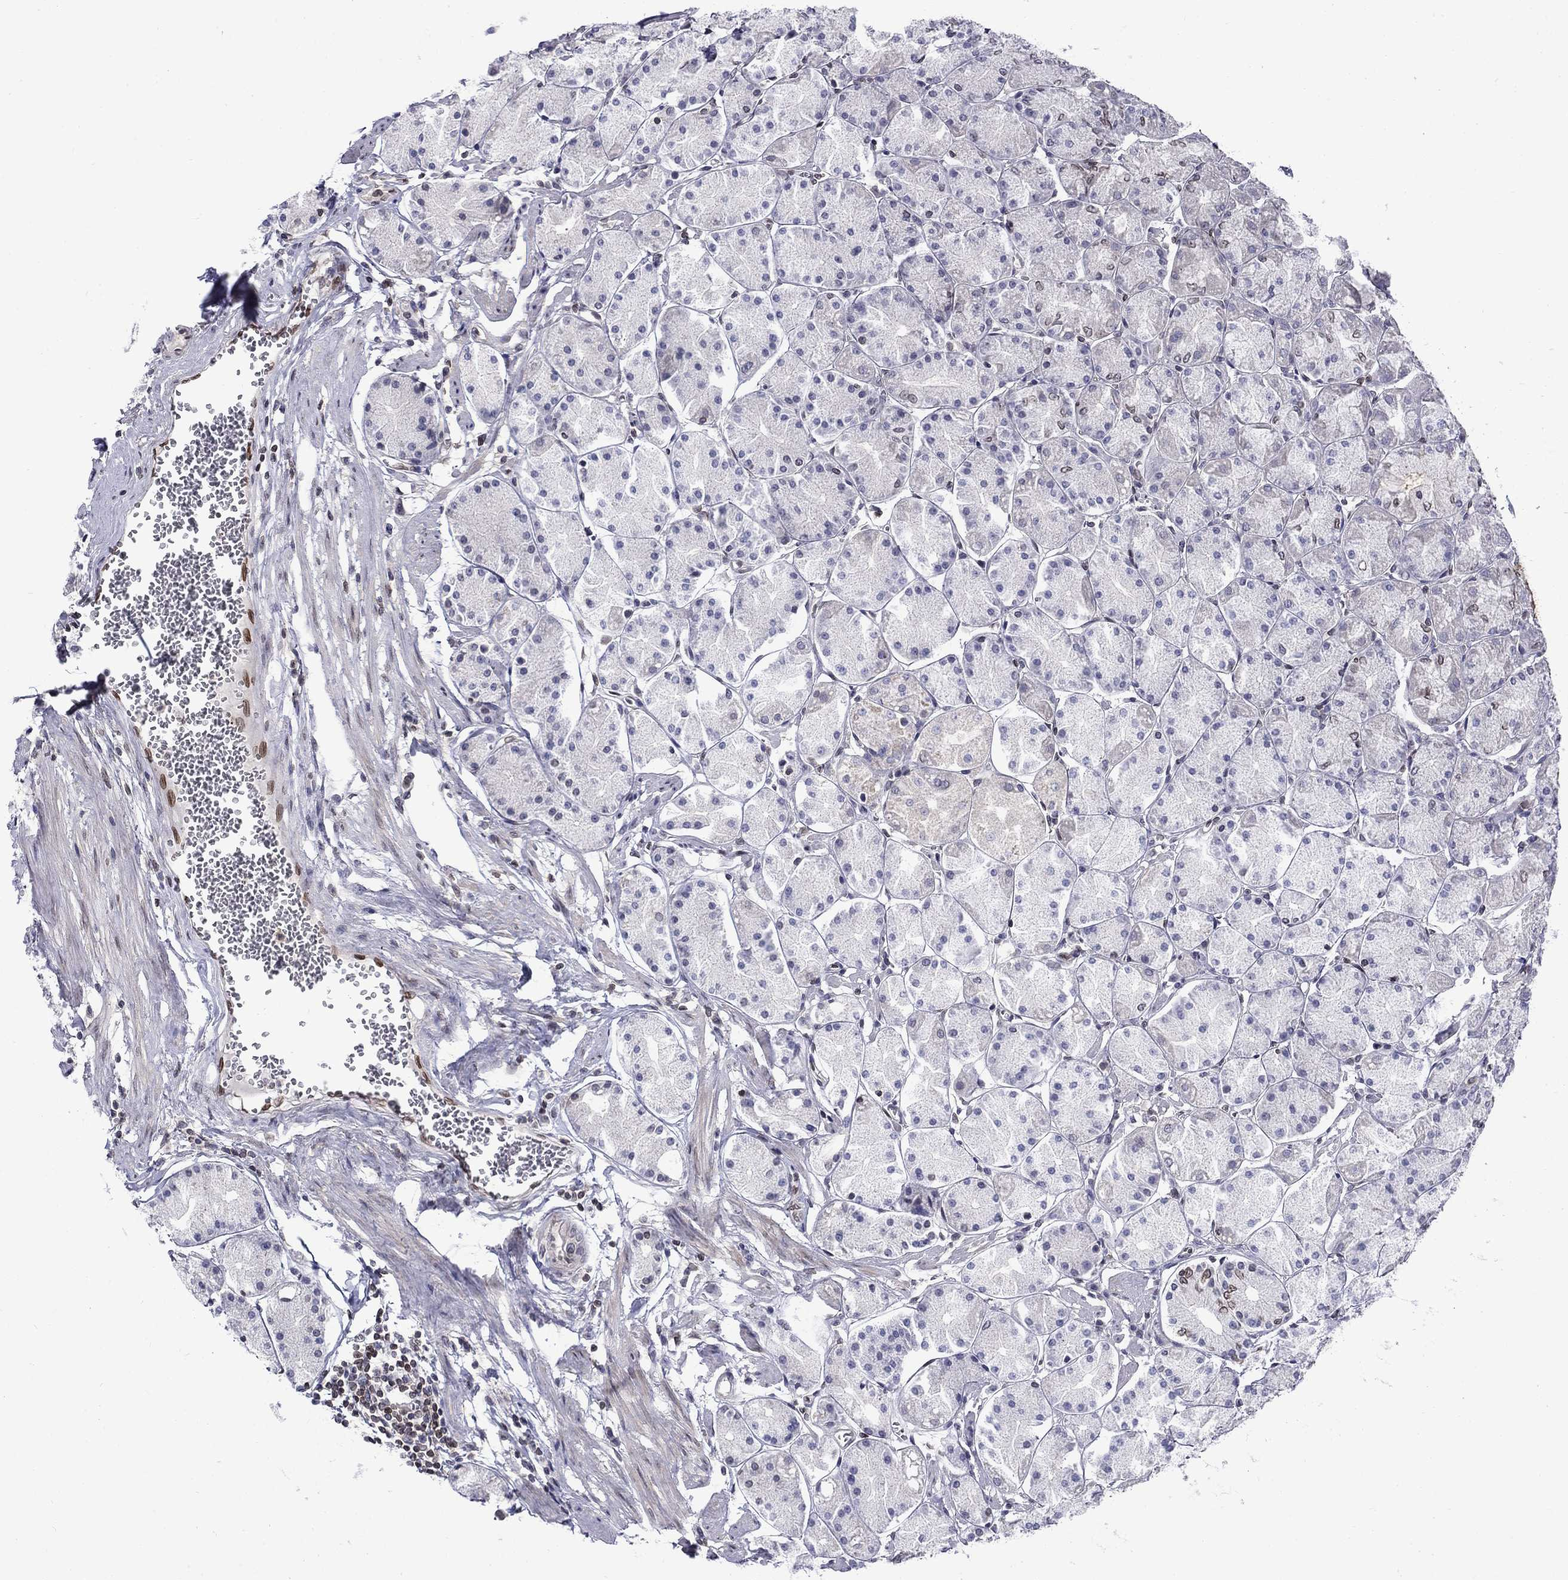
{"staining": {"intensity": "strong", "quantity": "<25%", "location": "cytoplasmic/membranous,nuclear"}, "tissue": "stomach", "cell_type": "Glandular cells", "image_type": "normal", "snomed": [{"axis": "morphology", "description": "Normal tissue, NOS"}, {"axis": "topography", "description": "Stomach, upper"}], "caption": "Glandular cells reveal medium levels of strong cytoplasmic/membranous,nuclear expression in about <25% of cells in benign human stomach.", "gene": "SLA", "patient": {"sex": "male", "age": 60}}